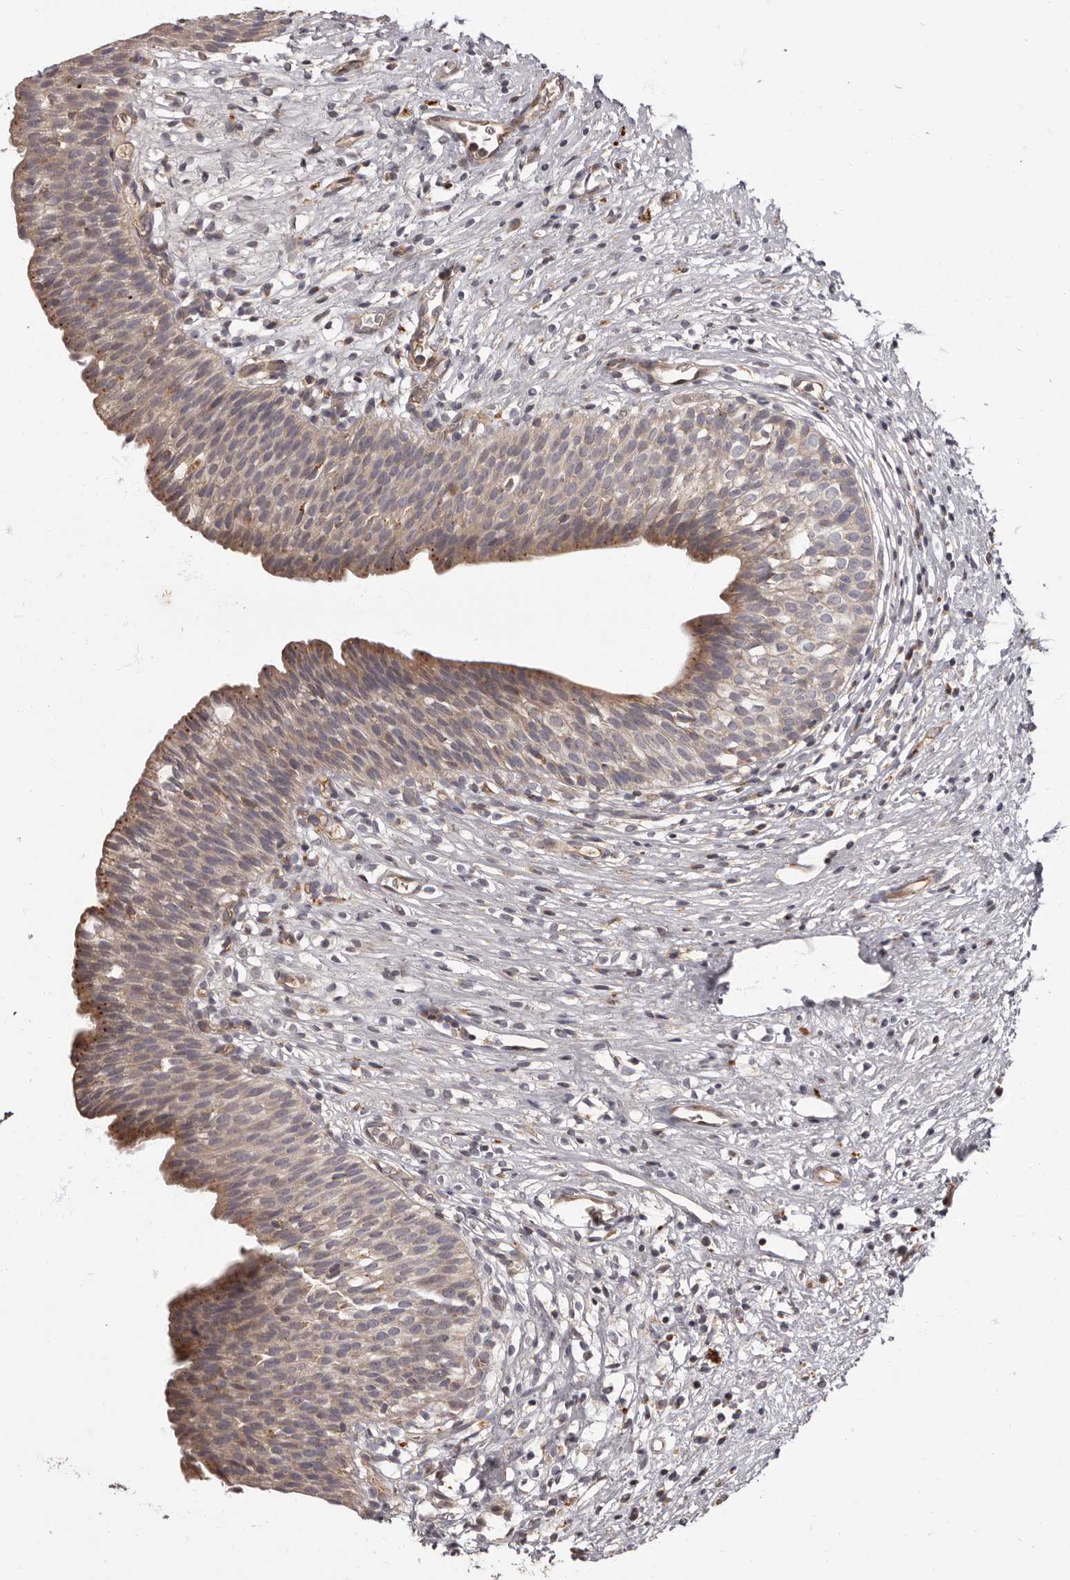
{"staining": {"intensity": "weak", "quantity": "25%-75%", "location": "cytoplasmic/membranous"}, "tissue": "urinary bladder", "cell_type": "Urothelial cells", "image_type": "normal", "snomed": [{"axis": "morphology", "description": "Normal tissue, NOS"}, {"axis": "topography", "description": "Urinary bladder"}], "caption": "High-power microscopy captured an immunohistochemistry photomicrograph of unremarkable urinary bladder, revealing weak cytoplasmic/membranous positivity in approximately 25%-75% of urothelial cells. (Stains: DAB in brown, nuclei in blue, Microscopy: brightfield microscopy at high magnification).", "gene": "ADCY2", "patient": {"sex": "male", "age": 1}}